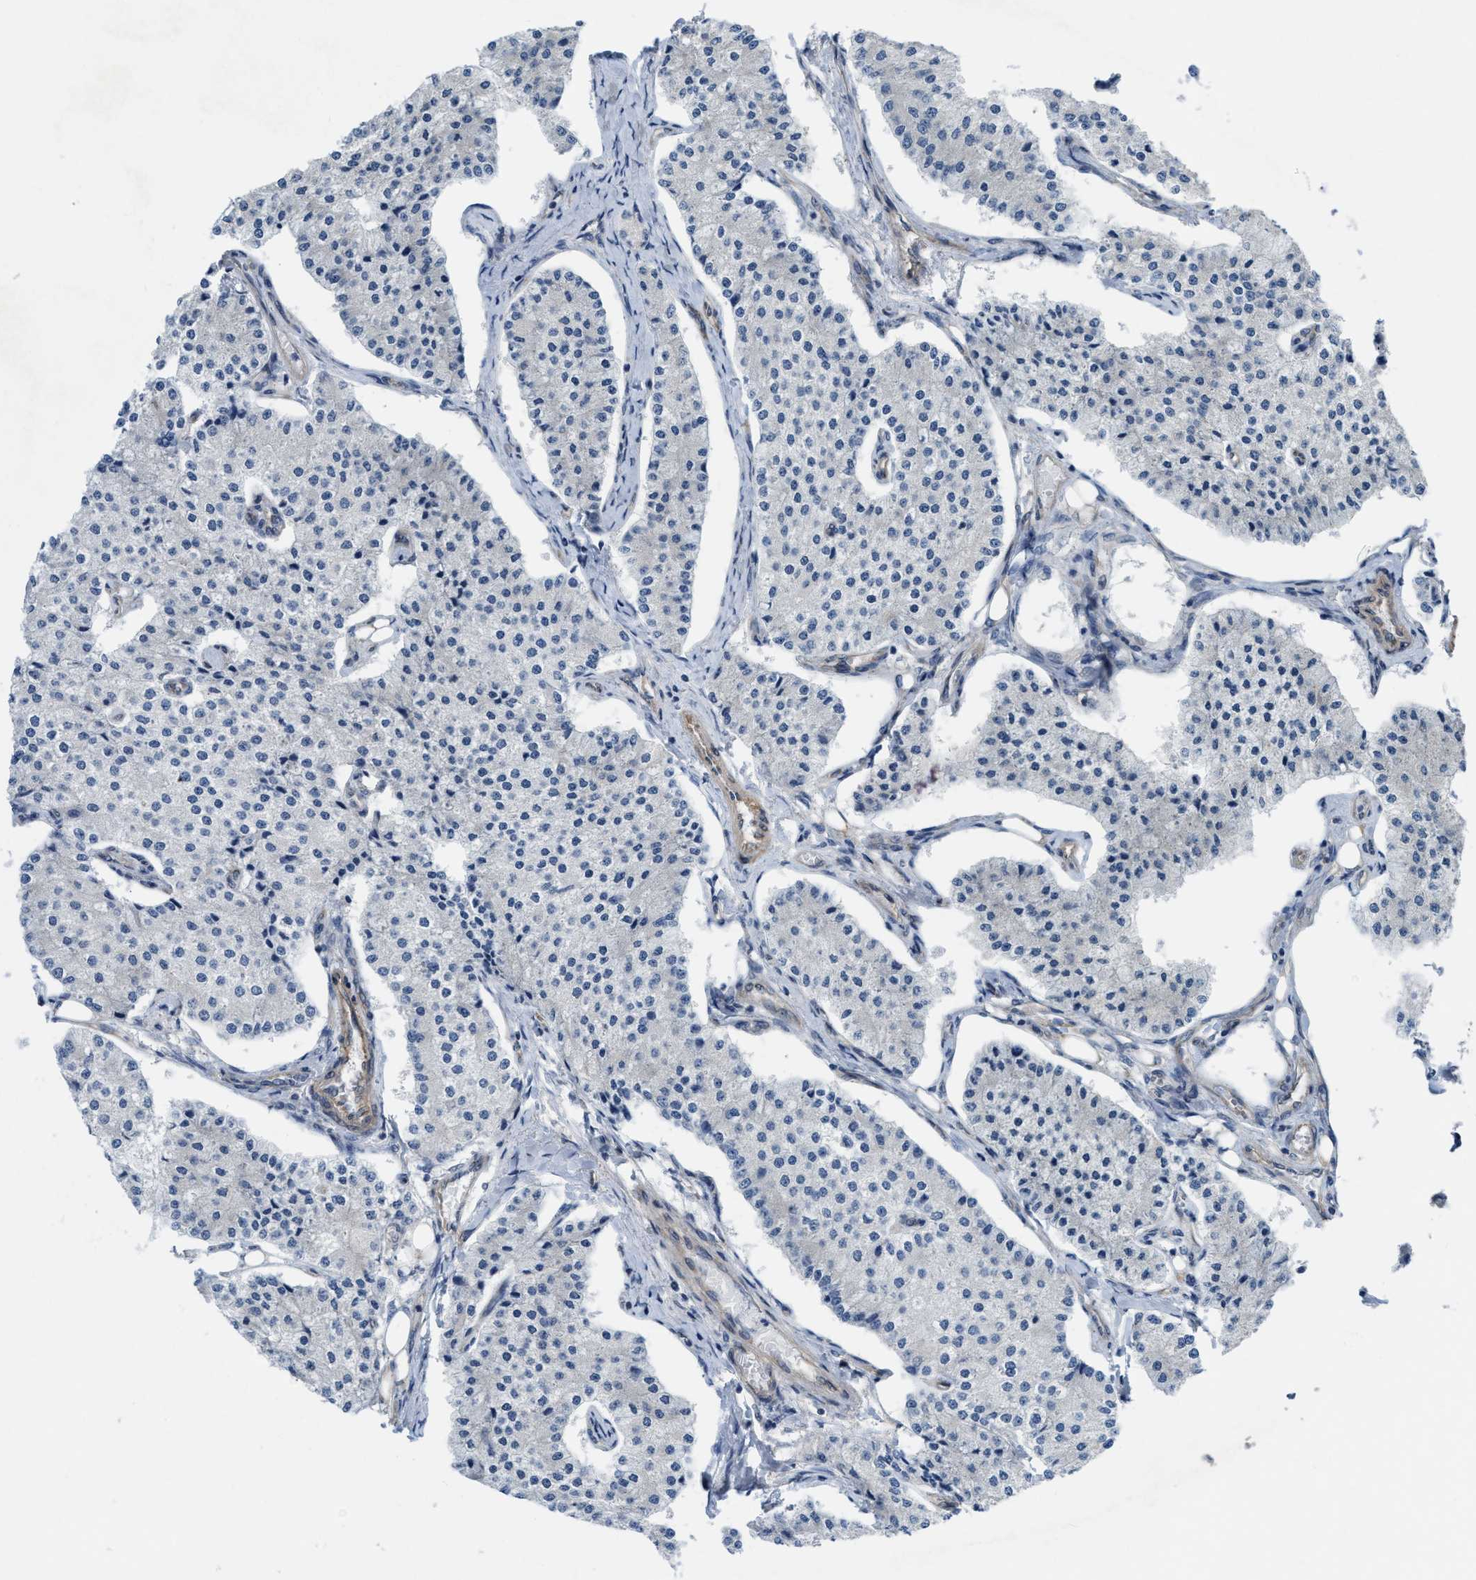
{"staining": {"intensity": "negative", "quantity": "none", "location": "none"}, "tissue": "carcinoid", "cell_type": "Tumor cells", "image_type": "cancer", "snomed": [{"axis": "morphology", "description": "Carcinoid, malignant, NOS"}, {"axis": "topography", "description": "Colon"}], "caption": "Immunohistochemistry (IHC) photomicrograph of neoplastic tissue: carcinoid stained with DAB (3,3'-diaminobenzidine) demonstrates no significant protein positivity in tumor cells.", "gene": "EOGT", "patient": {"sex": "female", "age": 52}}